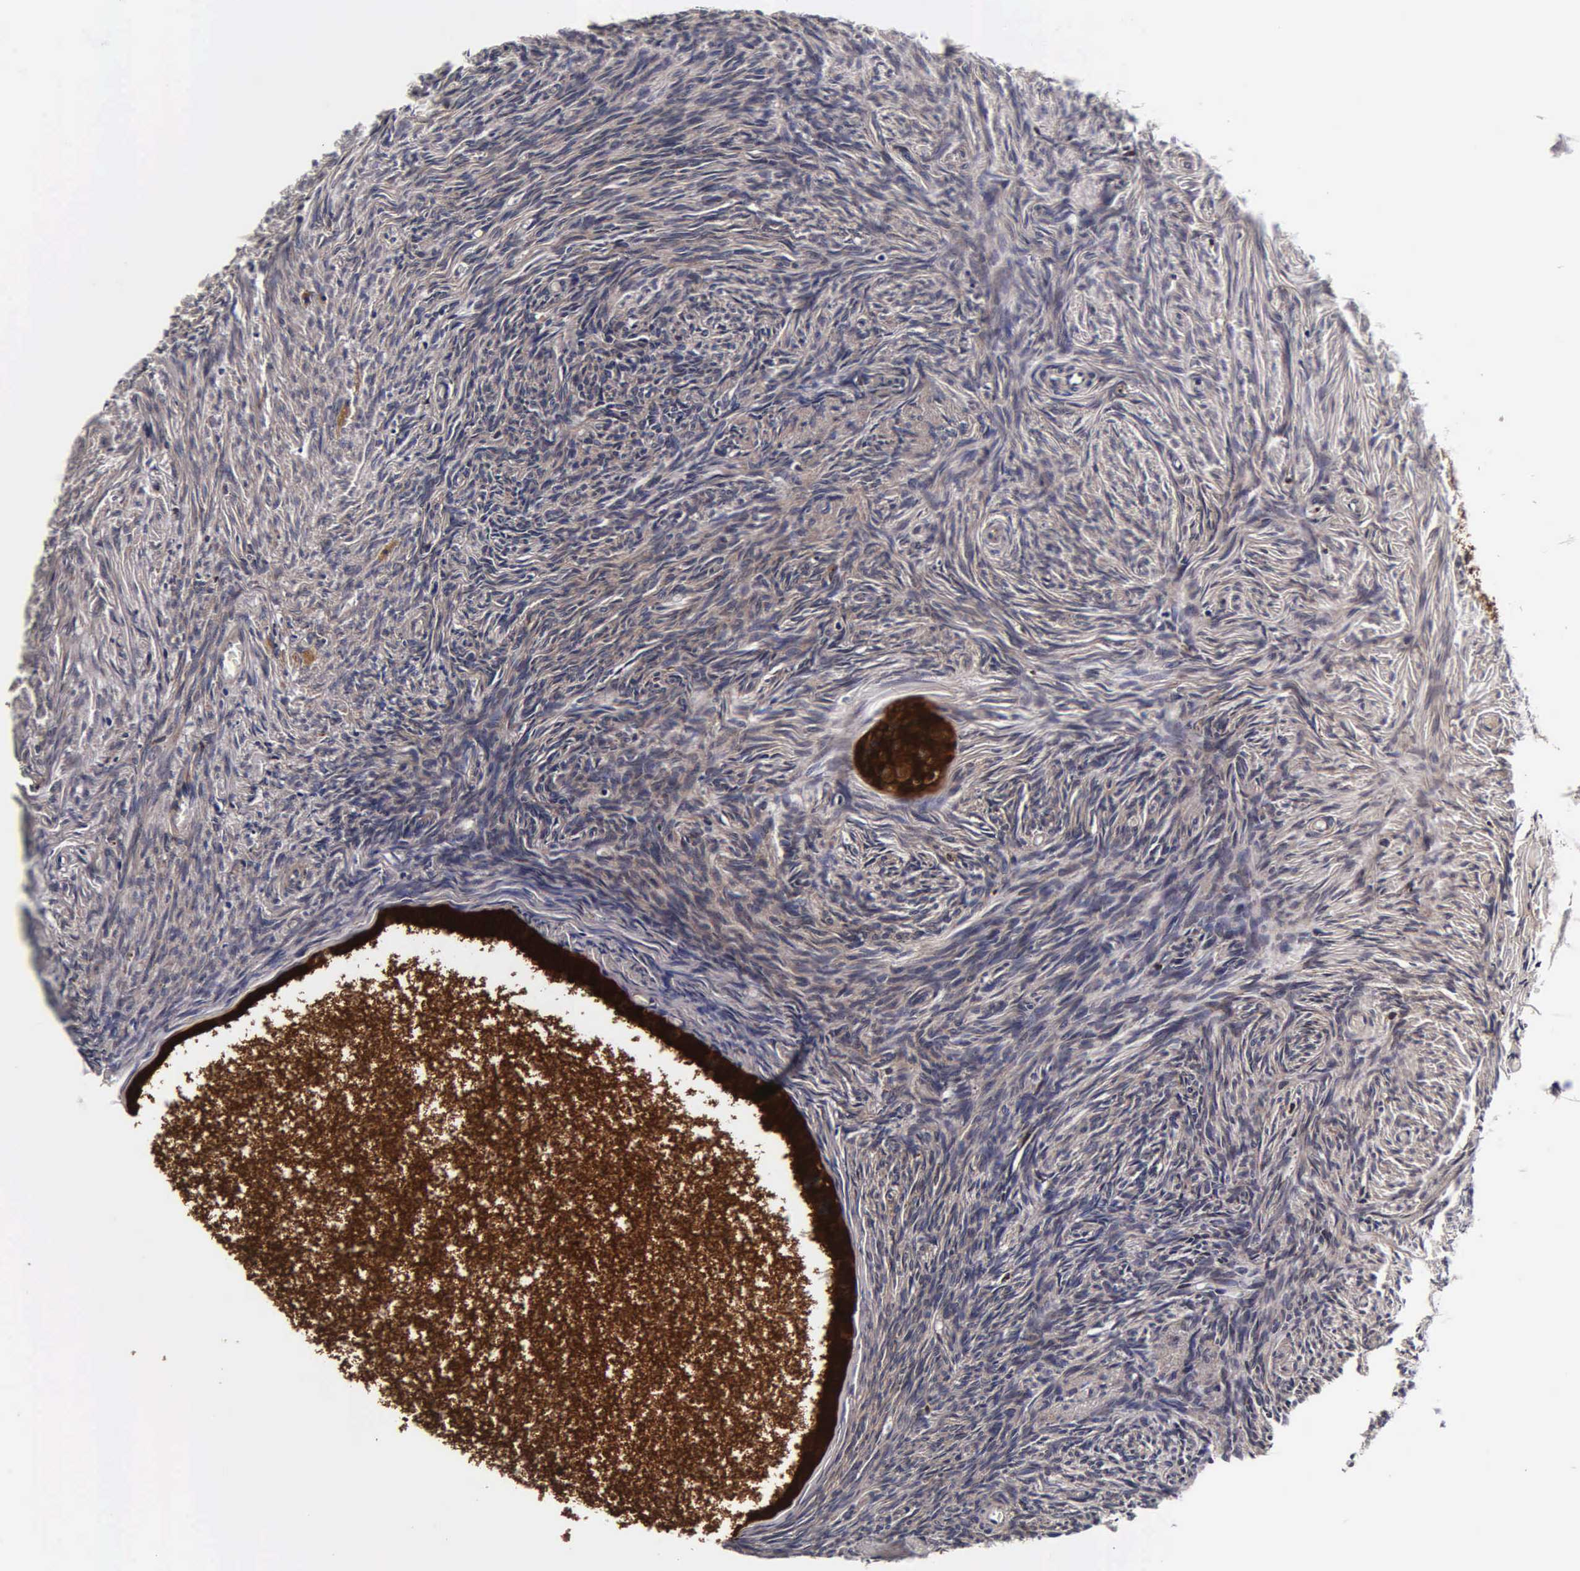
{"staining": {"intensity": "weak", "quantity": "25%-75%", "location": "cytoplasmic/membranous"}, "tissue": "ovary", "cell_type": "Ovarian stroma cells", "image_type": "normal", "snomed": [{"axis": "morphology", "description": "Normal tissue, NOS"}, {"axis": "topography", "description": "Ovary"}], "caption": "This micrograph exhibits normal ovary stained with immunohistochemistry to label a protein in brown. The cytoplasmic/membranous of ovarian stroma cells show weak positivity for the protein. Nuclei are counter-stained blue.", "gene": "CST3", "patient": {"sex": "female", "age": 54}}